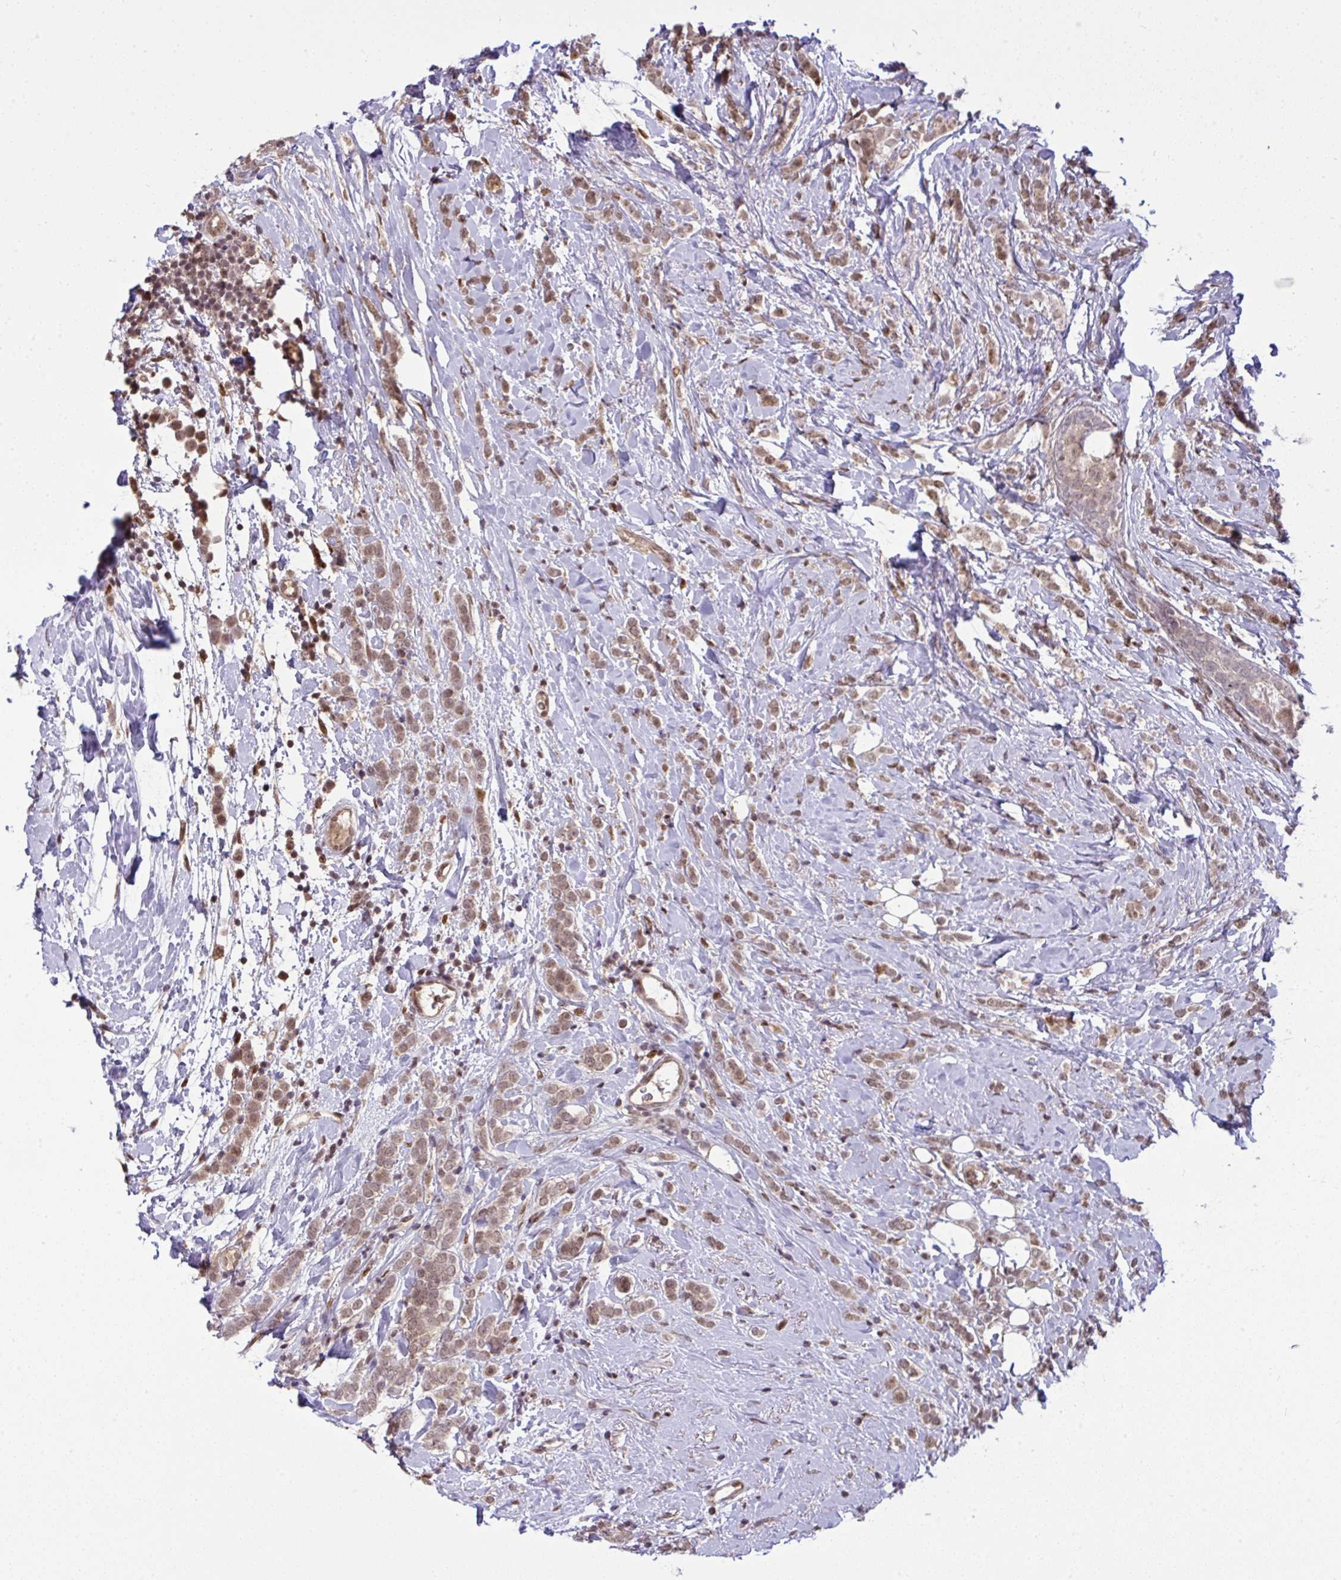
{"staining": {"intensity": "moderate", "quantity": ">75%", "location": "nuclear"}, "tissue": "breast cancer", "cell_type": "Tumor cells", "image_type": "cancer", "snomed": [{"axis": "morphology", "description": "Lobular carcinoma"}, {"axis": "topography", "description": "Breast"}], "caption": "Human breast cancer (lobular carcinoma) stained for a protein (brown) displays moderate nuclear positive expression in approximately >75% of tumor cells.", "gene": "KLF2", "patient": {"sex": "female", "age": 49}}